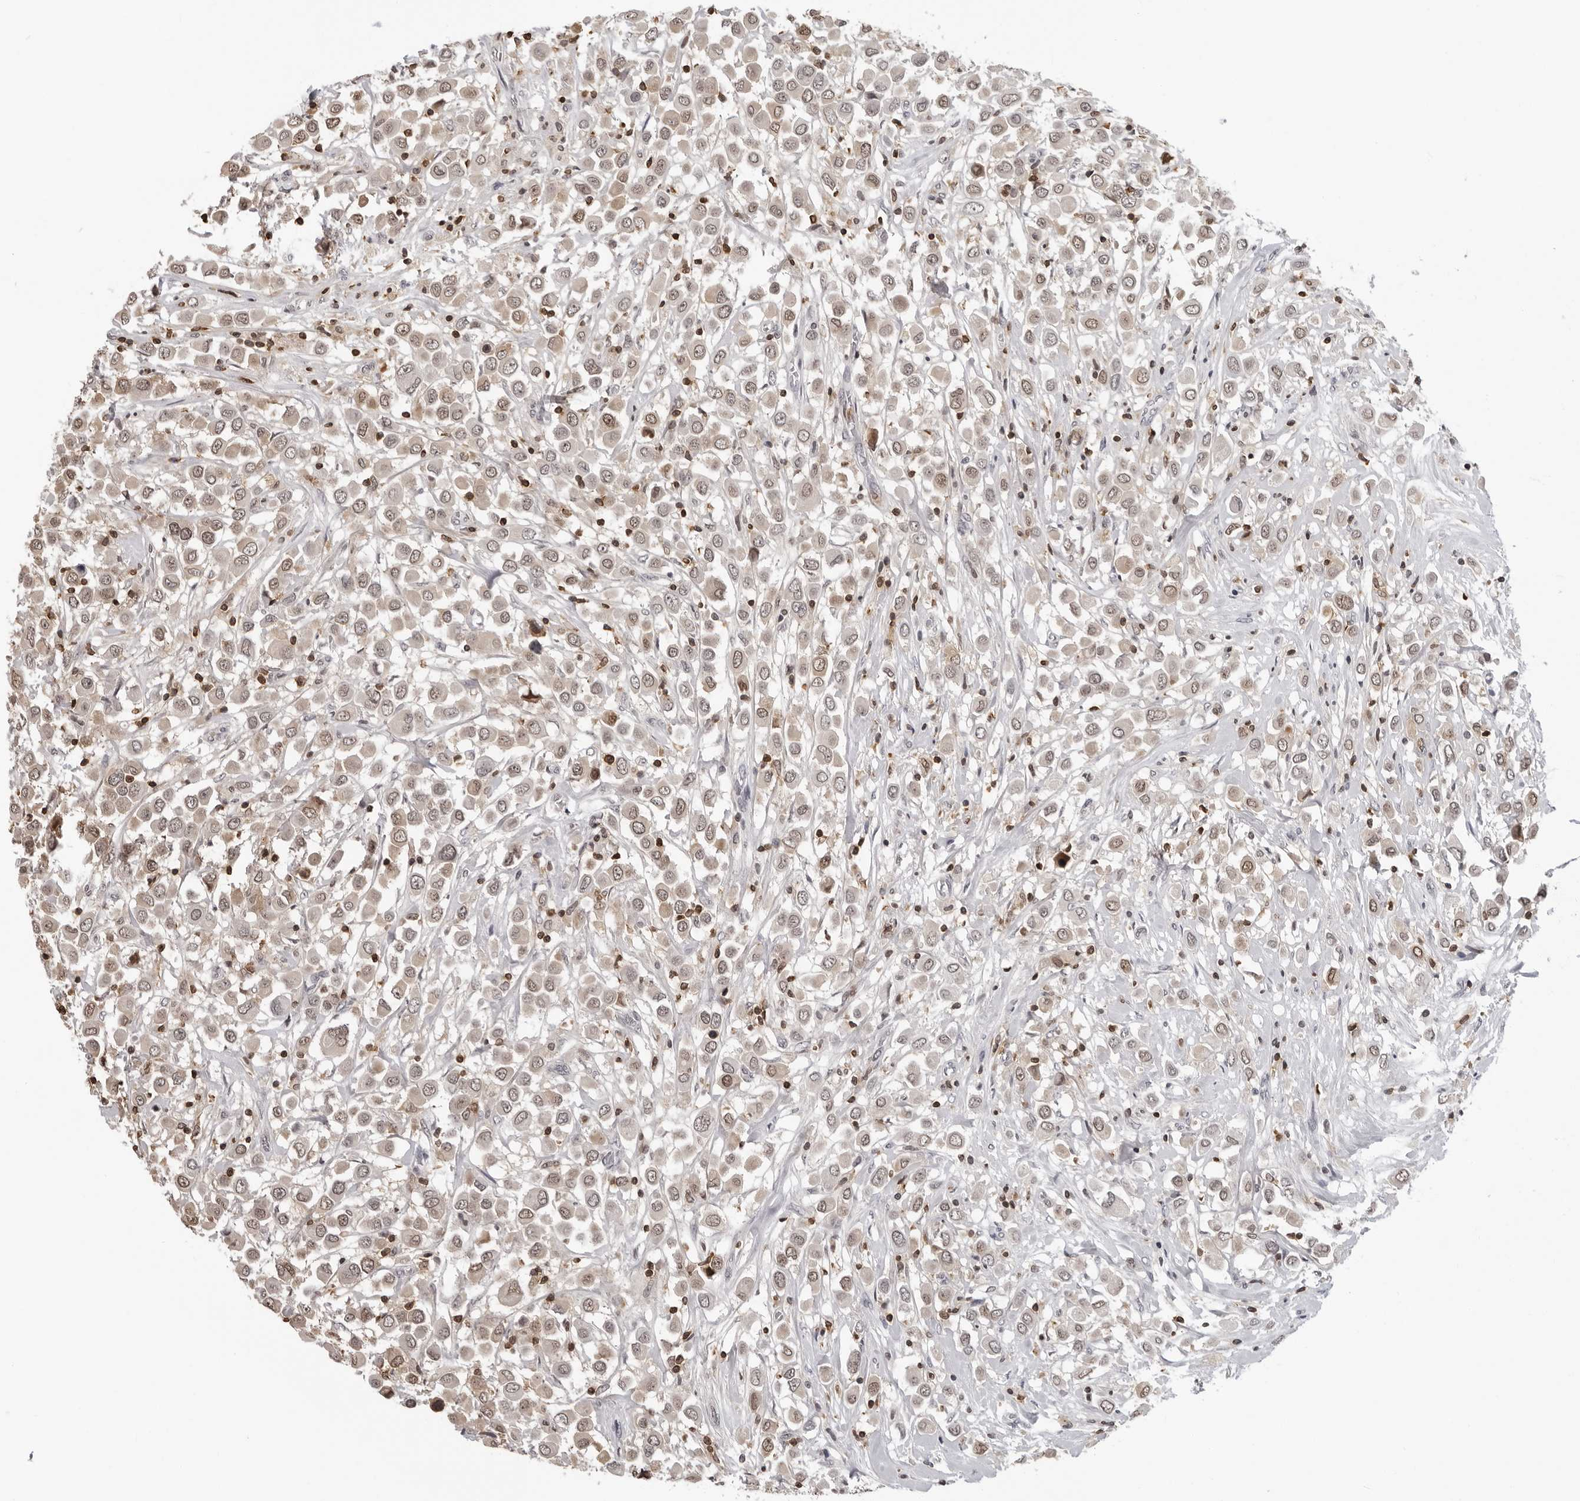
{"staining": {"intensity": "weak", "quantity": ">75%", "location": "cytoplasmic/membranous,nuclear"}, "tissue": "breast cancer", "cell_type": "Tumor cells", "image_type": "cancer", "snomed": [{"axis": "morphology", "description": "Duct carcinoma"}, {"axis": "topography", "description": "Breast"}], "caption": "Immunohistochemical staining of breast cancer (infiltrating ductal carcinoma) shows weak cytoplasmic/membranous and nuclear protein positivity in approximately >75% of tumor cells. (DAB IHC, brown staining for protein, blue staining for nuclei).", "gene": "HSPH1", "patient": {"sex": "female", "age": 61}}